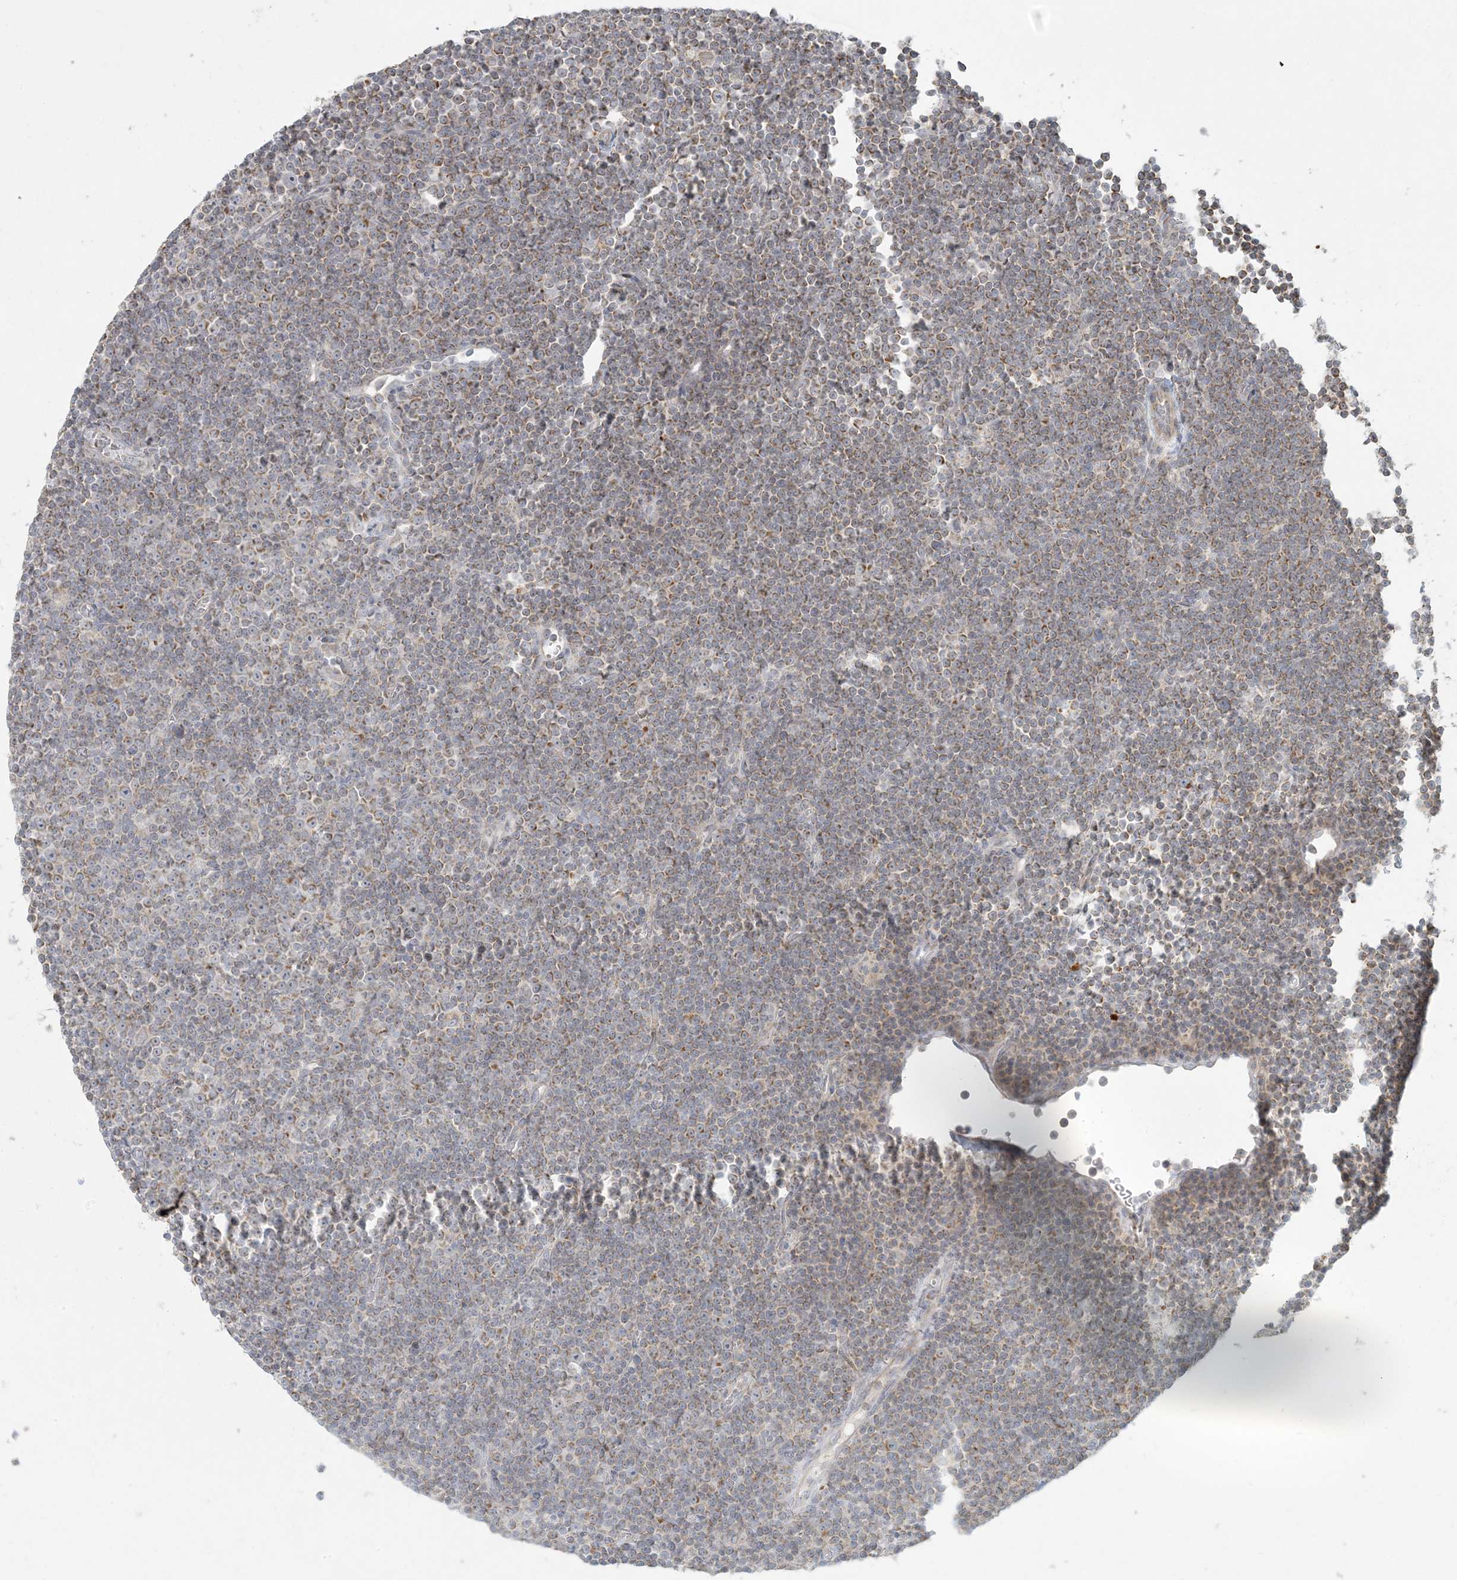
{"staining": {"intensity": "moderate", "quantity": "25%-75%", "location": "cytoplasmic/membranous"}, "tissue": "lymphoma", "cell_type": "Tumor cells", "image_type": "cancer", "snomed": [{"axis": "morphology", "description": "Malignant lymphoma, non-Hodgkin's type, Low grade"}, {"axis": "topography", "description": "Lymph node"}], "caption": "Lymphoma stained with IHC shows moderate cytoplasmic/membranous staining in about 25%-75% of tumor cells. The staining was performed using DAB (3,3'-diaminobenzidine) to visualize the protein expression in brown, while the nuclei were stained in blue with hematoxylin (Magnification: 20x).", "gene": "MCAT", "patient": {"sex": "female", "age": 67}}